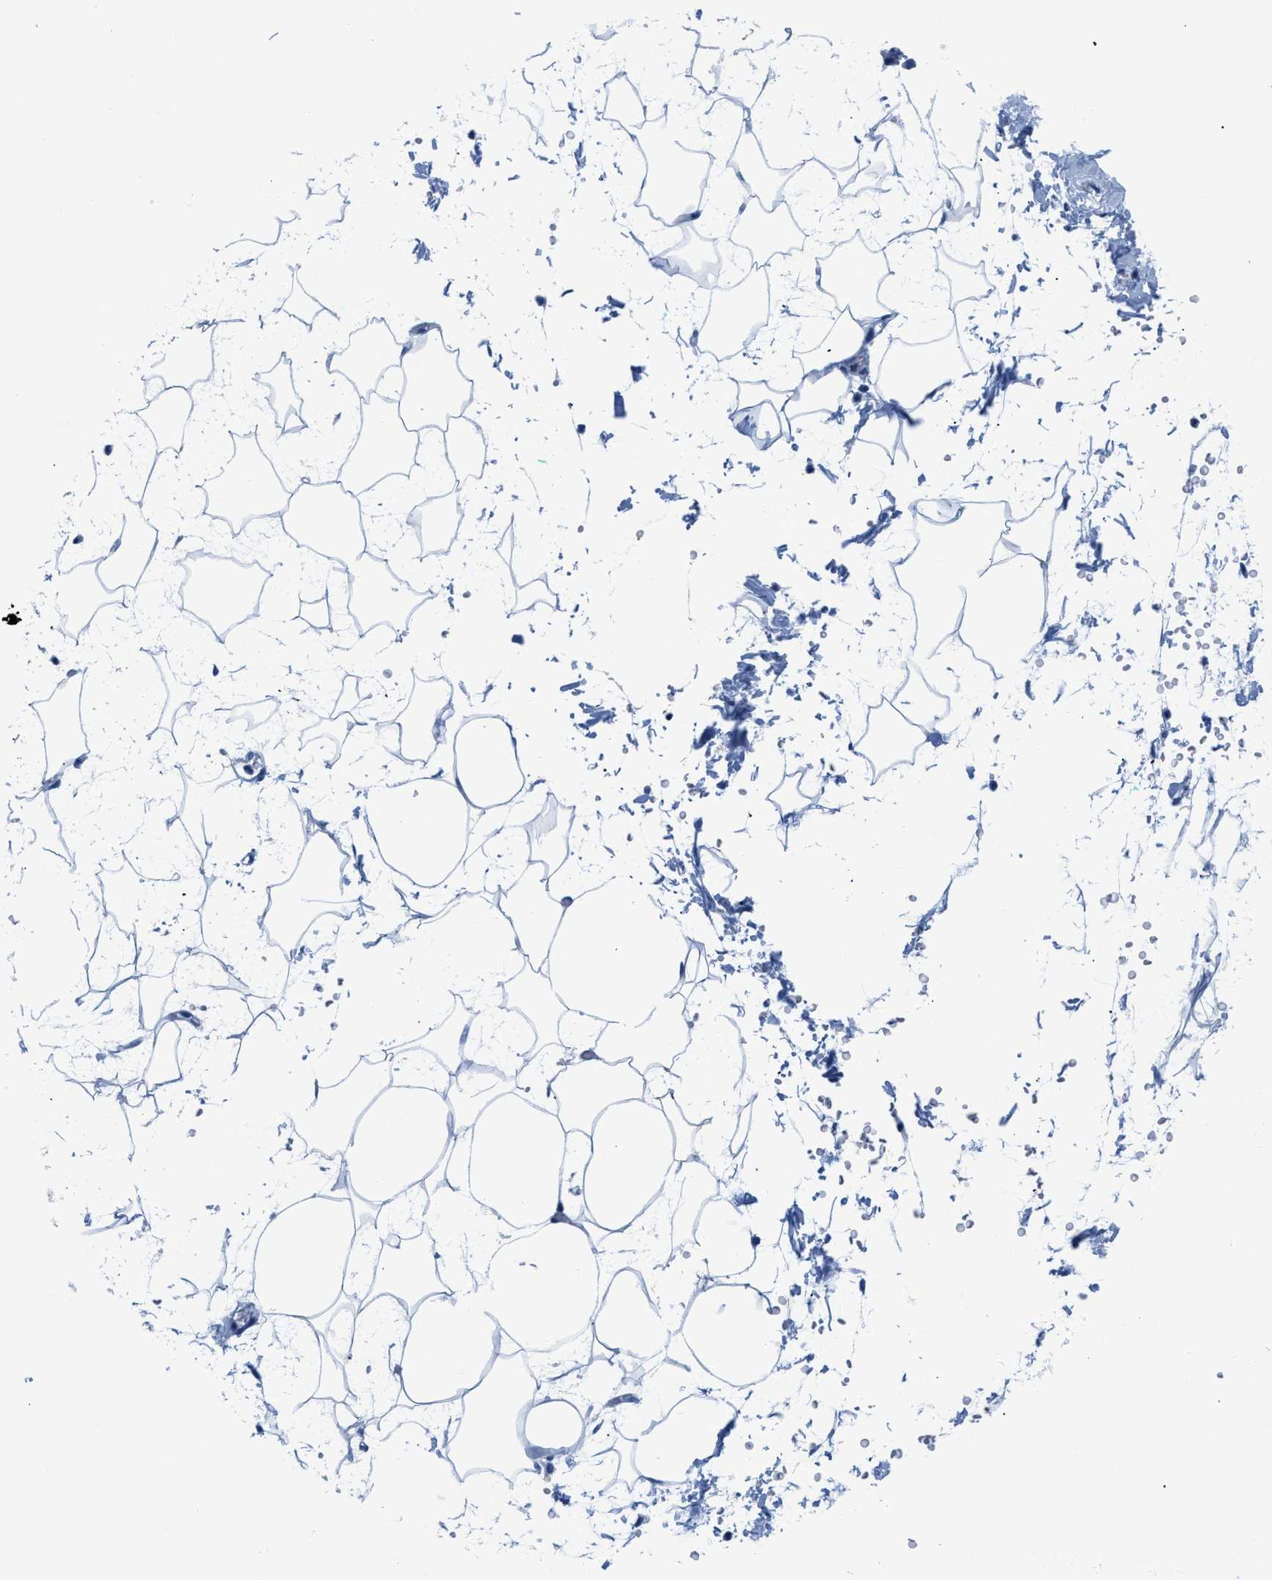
{"staining": {"intensity": "negative", "quantity": "none", "location": "none"}, "tissue": "adipose tissue", "cell_type": "Adipocytes", "image_type": "normal", "snomed": [{"axis": "morphology", "description": "Normal tissue, NOS"}, {"axis": "topography", "description": "Soft tissue"}], "caption": "This is a image of immunohistochemistry (IHC) staining of benign adipose tissue, which shows no expression in adipocytes.", "gene": "NFATC2", "patient": {"sex": "male", "age": 72}}